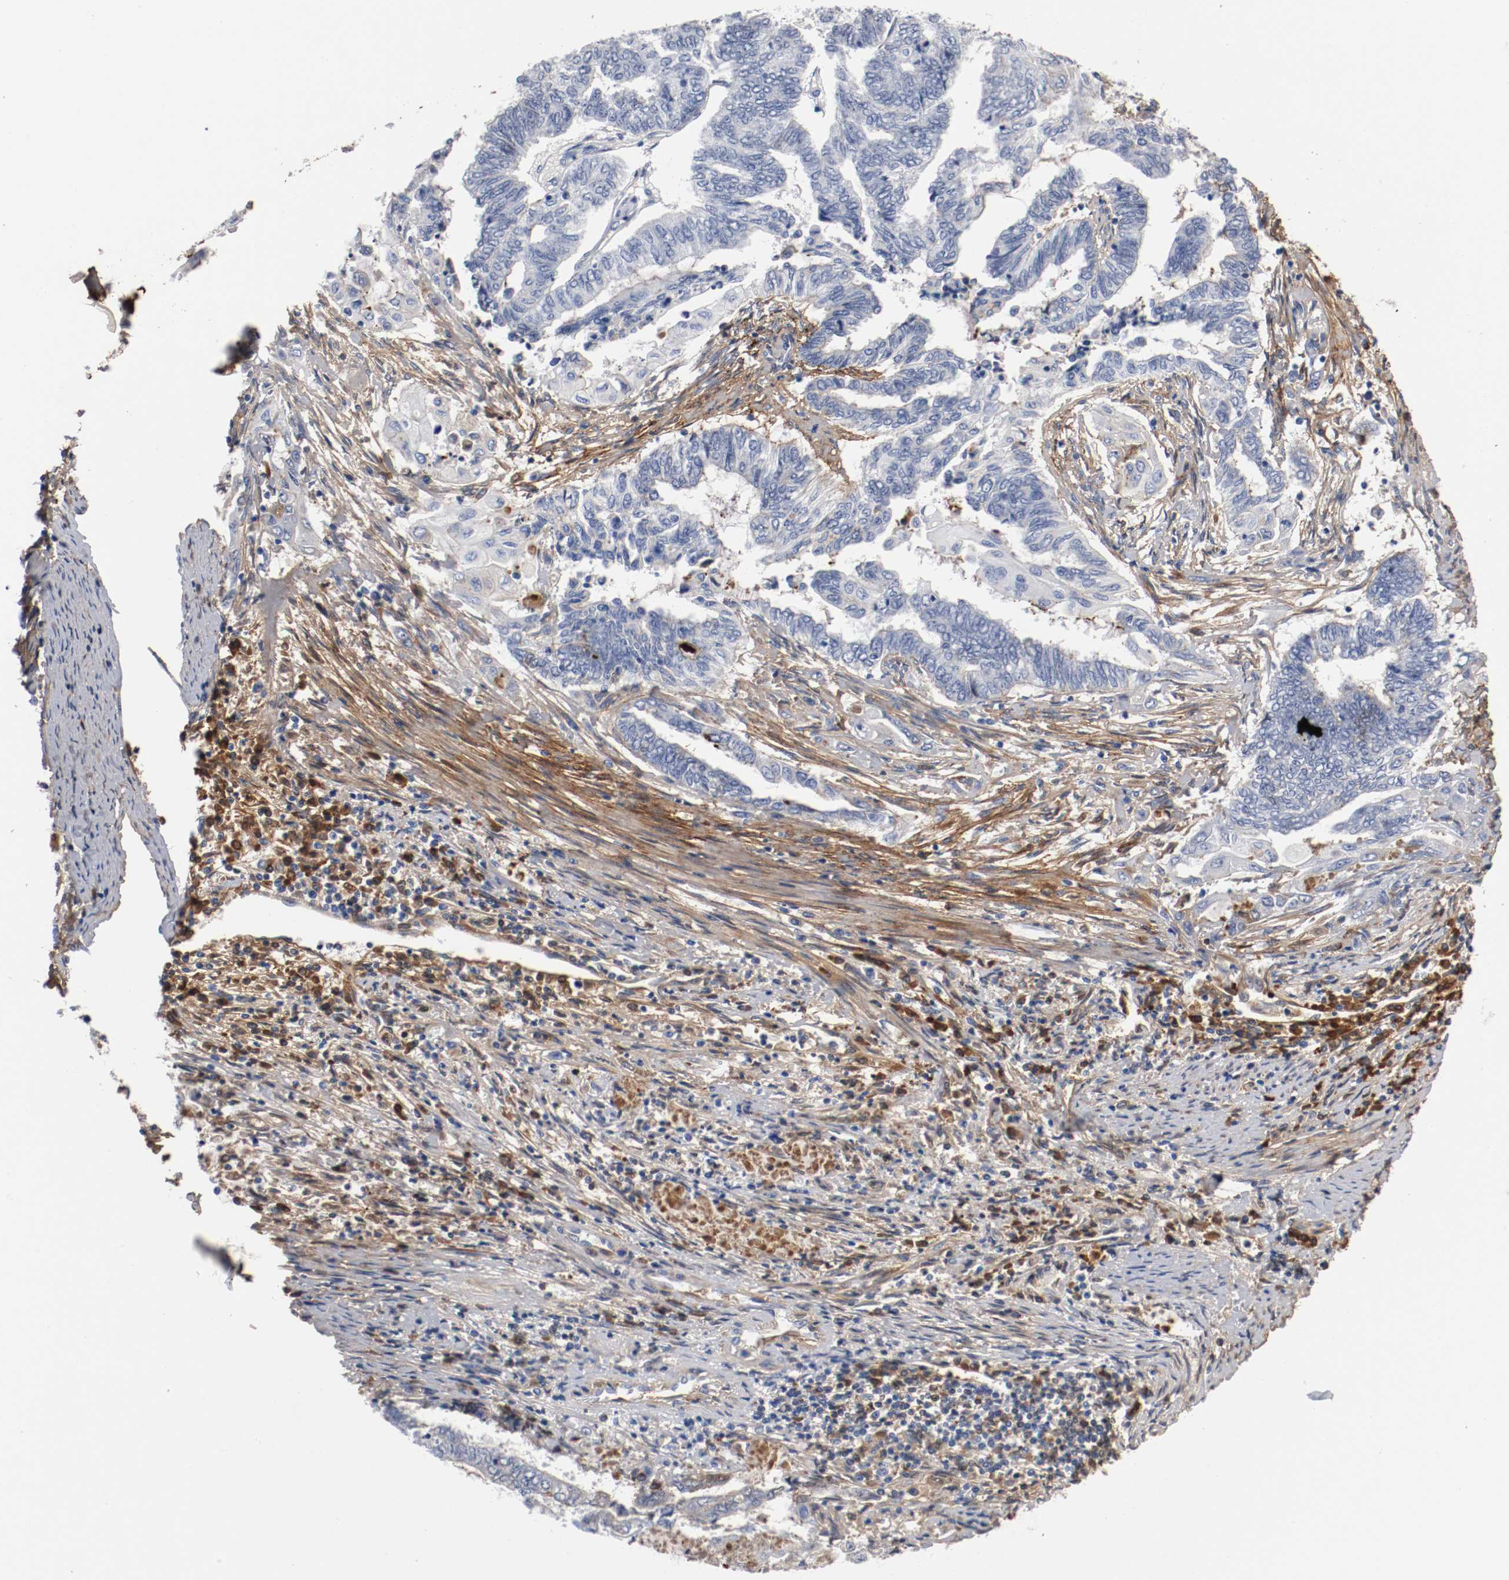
{"staining": {"intensity": "negative", "quantity": "none", "location": "none"}, "tissue": "endometrial cancer", "cell_type": "Tumor cells", "image_type": "cancer", "snomed": [{"axis": "morphology", "description": "Adenocarcinoma, NOS"}, {"axis": "topography", "description": "Uterus"}, {"axis": "topography", "description": "Endometrium"}], "caption": "Immunohistochemistry (IHC) of endometrial adenocarcinoma shows no positivity in tumor cells.", "gene": "TNC", "patient": {"sex": "female", "age": 70}}